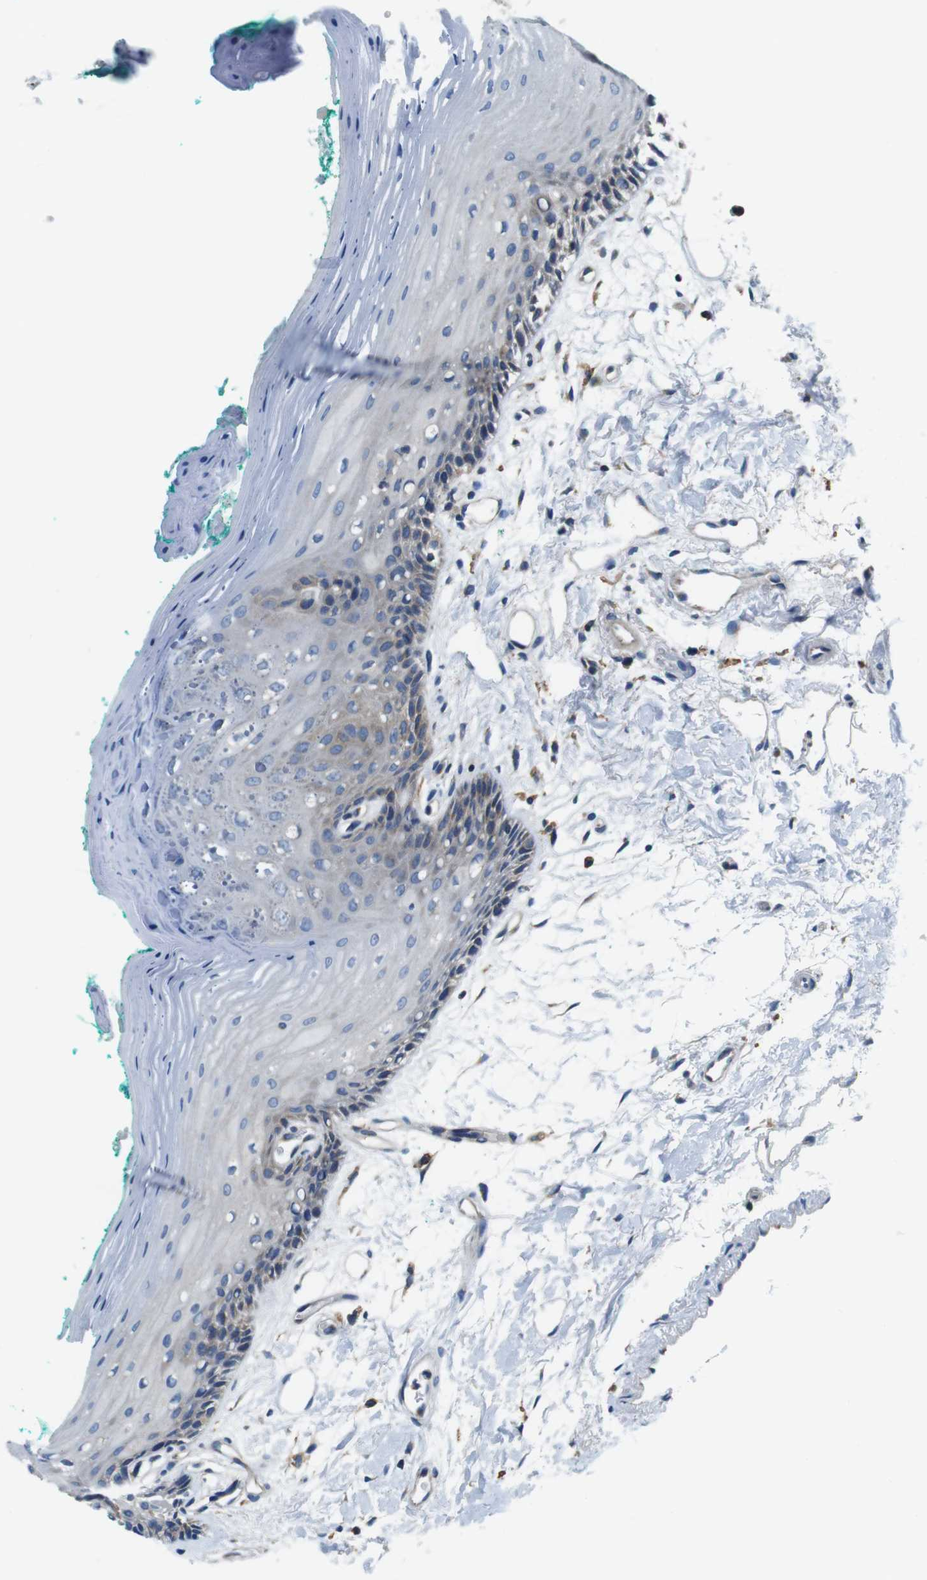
{"staining": {"intensity": "moderate", "quantity": "<25%", "location": "cytoplasmic/membranous"}, "tissue": "oral mucosa", "cell_type": "Squamous epithelial cells", "image_type": "normal", "snomed": [{"axis": "morphology", "description": "Normal tissue, NOS"}, {"axis": "topography", "description": "Skeletal muscle"}, {"axis": "topography", "description": "Oral tissue"}, {"axis": "topography", "description": "Peripheral nerve tissue"}], "caption": "Protein expression analysis of normal oral mucosa exhibits moderate cytoplasmic/membranous positivity in approximately <25% of squamous epithelial cells. (IHC, brightfield microscopy, high magnification).", "gene": "DENND4C", "patient": {"sex": "female", "age": 84}}